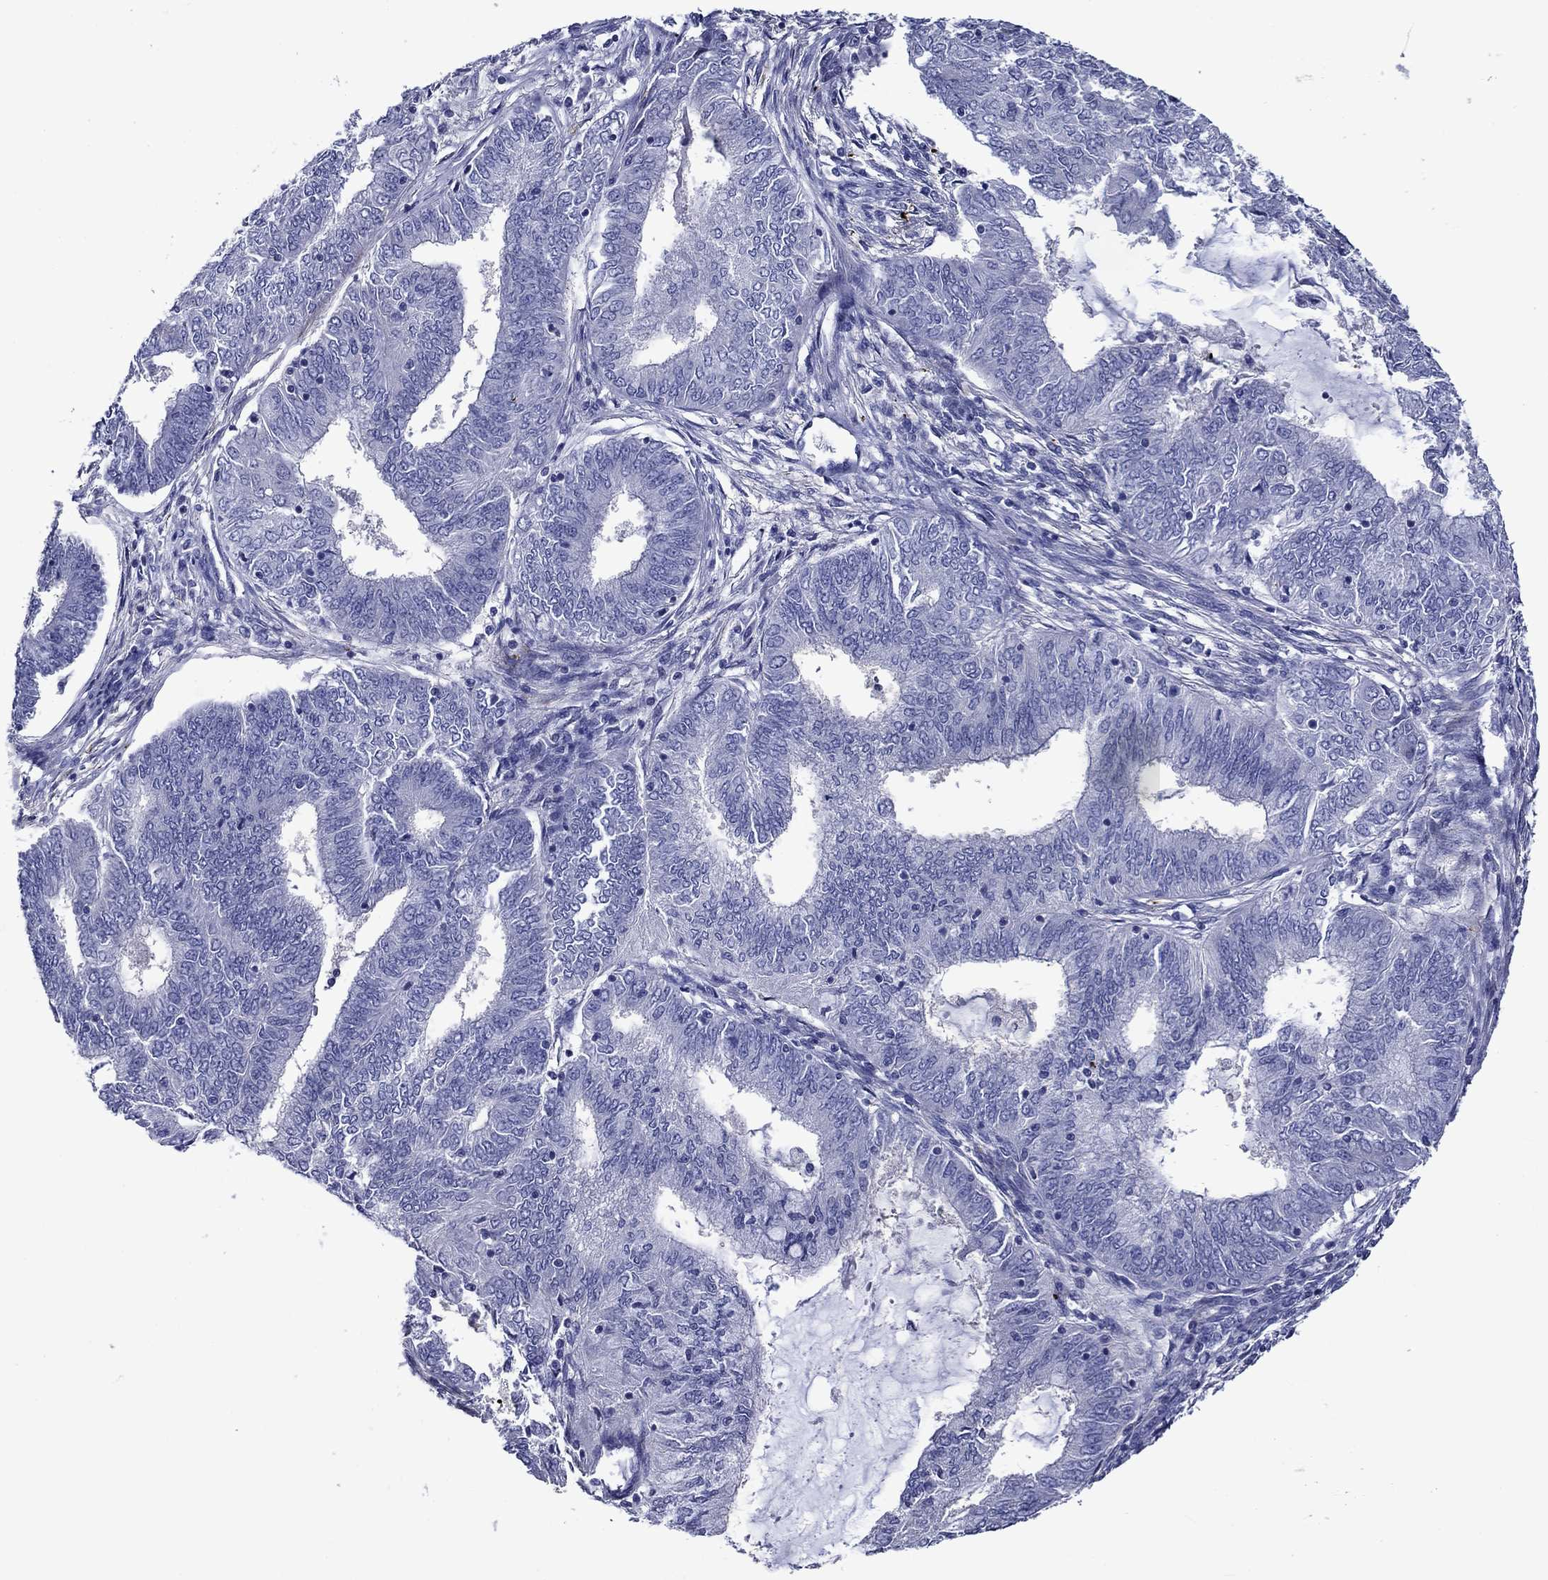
{"staining": {"intensity": "negative", "quantity": "none", "location": "none"}, "tissue": "endometrial cancer", "cell_type": "Tumor cells", "image_type": "cancer", "snomed": [{"axis": "morphology", "description": "Adenocarcinoma, NOS"}, {"axis": "topography", "description": "Endometrium"}], "caption": "Tumor cells show no significant protein staining in adenocarcinoma (endometrial).", "gene": "CNDP1", "patient": {"sex": "female", "age": 62}}